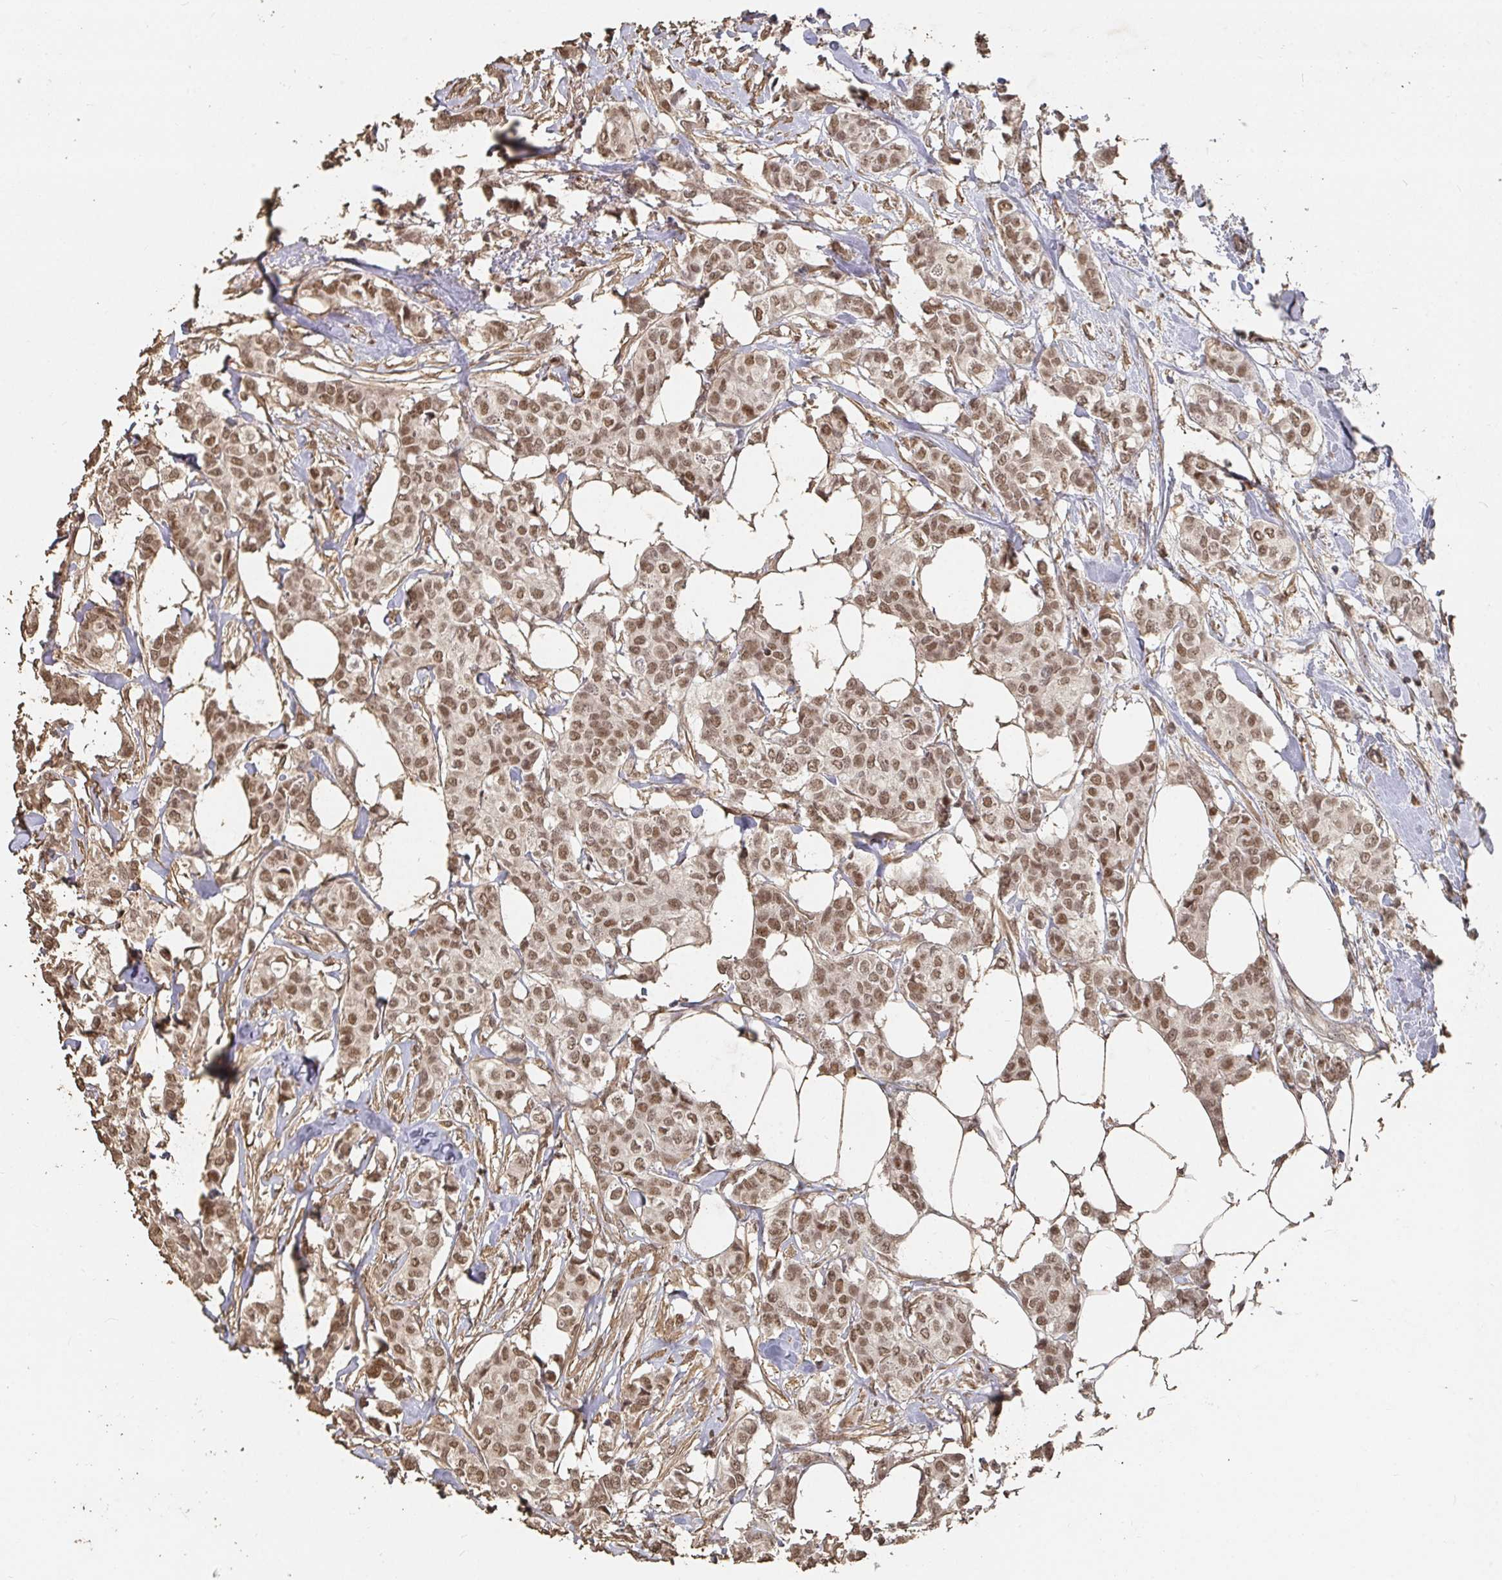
{"staining": {"intensity": "moderate", "quantity": ">75%", "location": "nuclear"}, "tissue": "breast cancer", "cell_type": "Tumor cells", "image_type": "cancer", "snomed": [{"axis": "morphology", "description": "Duct carcinoma"}, {"axis": "topography", "description": "Breast"}], "caption": "Protein expression by immunohistochemistry displays moderate nuclear positivity in approximately >75% of tumor cells in breast cancer (invasive ductal carcinoma).", "gene": "RCOR1", "patient": {"sex": "female", "age": 62}}